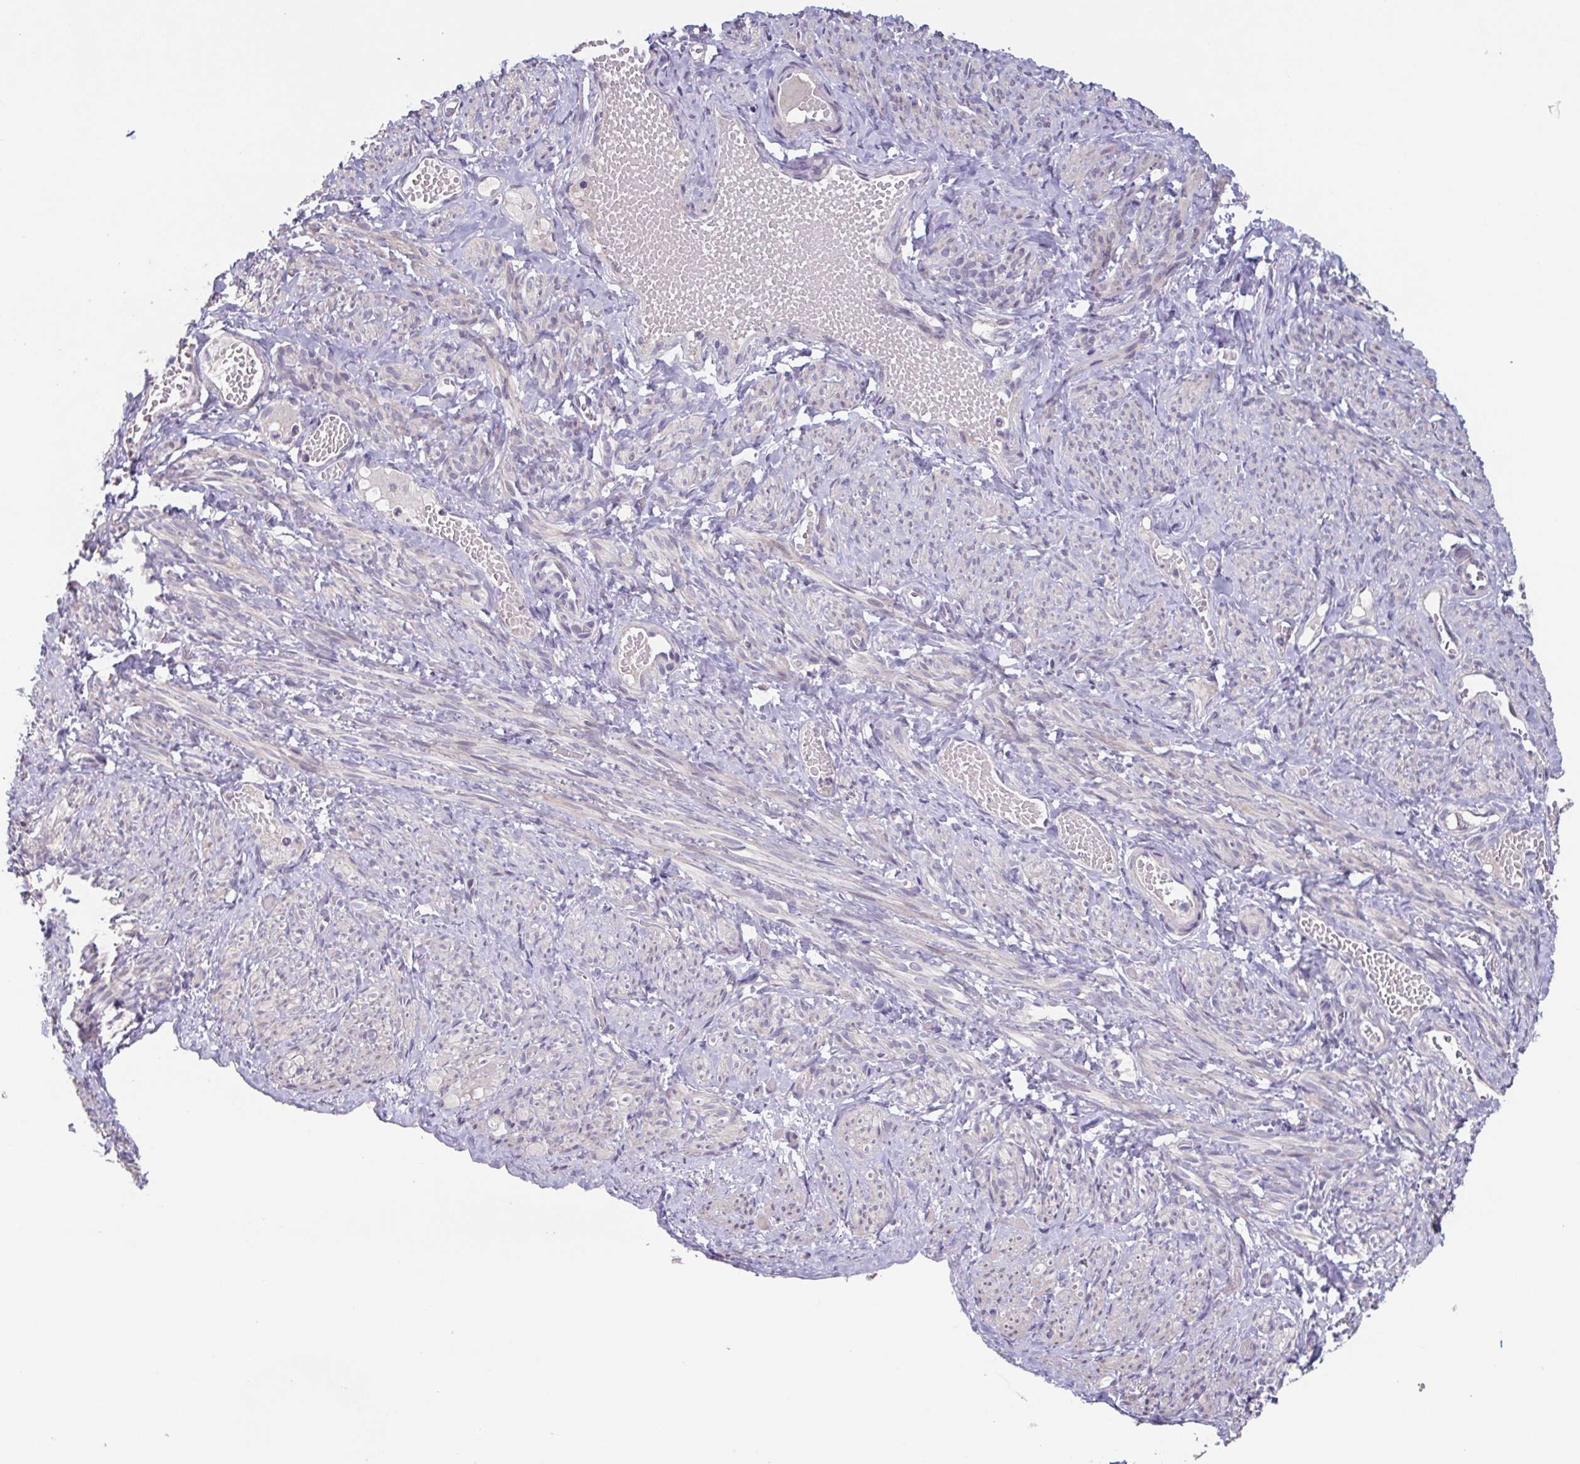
{"staining": {"intensity": "negative", "quantity": "none", "location": "none"}, "tissue": "smooth muscle", "cell_type": "Smooth muscle cells", "image_type": "normal", "snomed": [{"axis": "morphology", "description": "Normal tissue, NOS"}, {"axis": "topography", "description": "Smooth muscle"}], "caption": "Histopathology image shows no protein expression in smooth muscle cells of normal smooth muscle. (DAB (3,3'-diaminobenzidine) IHC, high magnification).", "gene": "GHRL", "patient": {"sex": "female", "age": 65}}